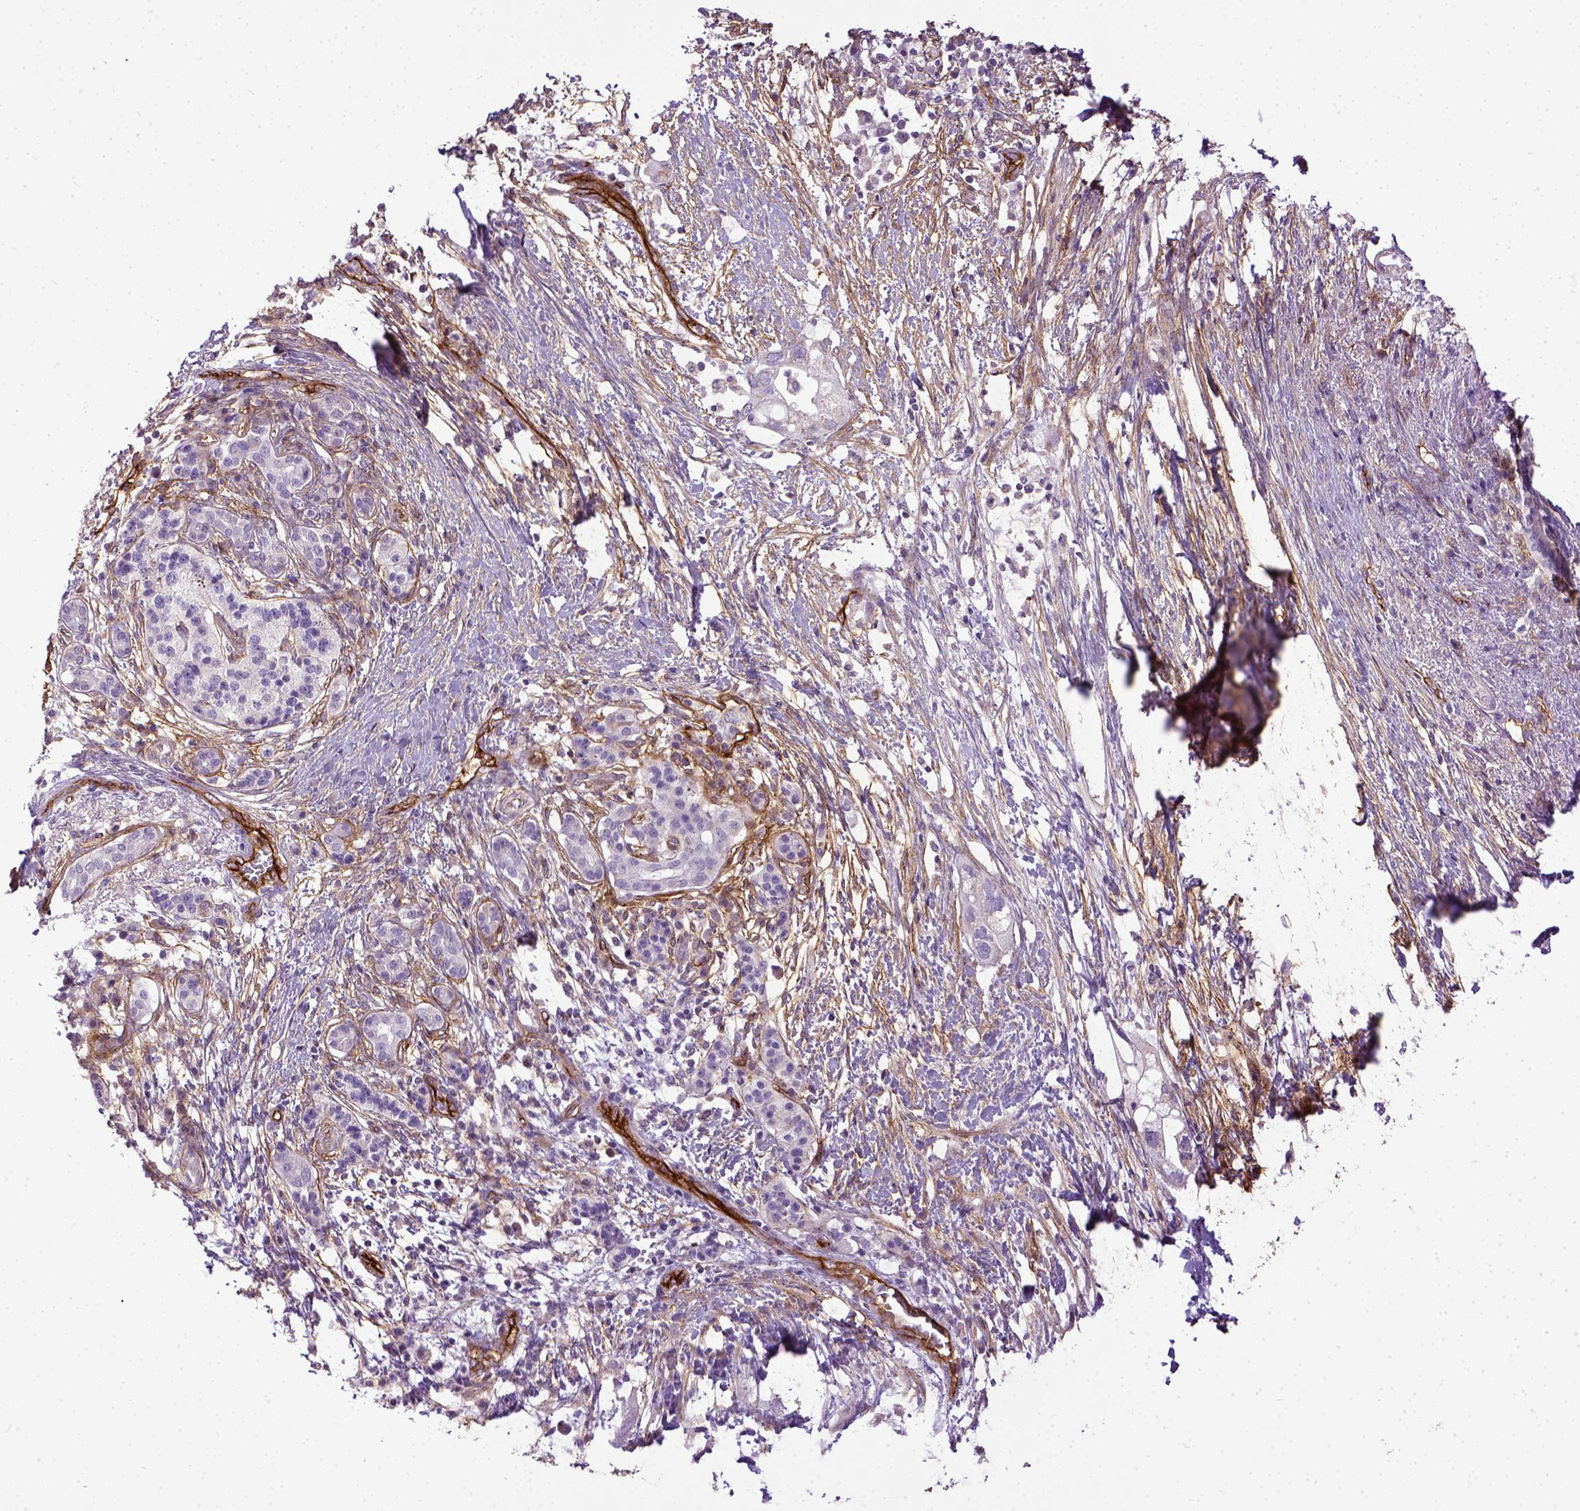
{"staining": {"intensity": "negative", "quantity": "none", "location": "none"}, "tissue": "pancreatic cancer", "cell_type": "Tumor cells", "image_type": "cancer", "snomed": [{"axis": "morphology", "description": "Adenocarcinoma, NOS"}, {"axis": "topography", "description": "Pancreas"}], "caption": "Tumor cells are negative for brown protein staining in adenocarcinoma (pancreatic).", "gene": "ENG", "patient": {"sex": "female", "age": 72}}